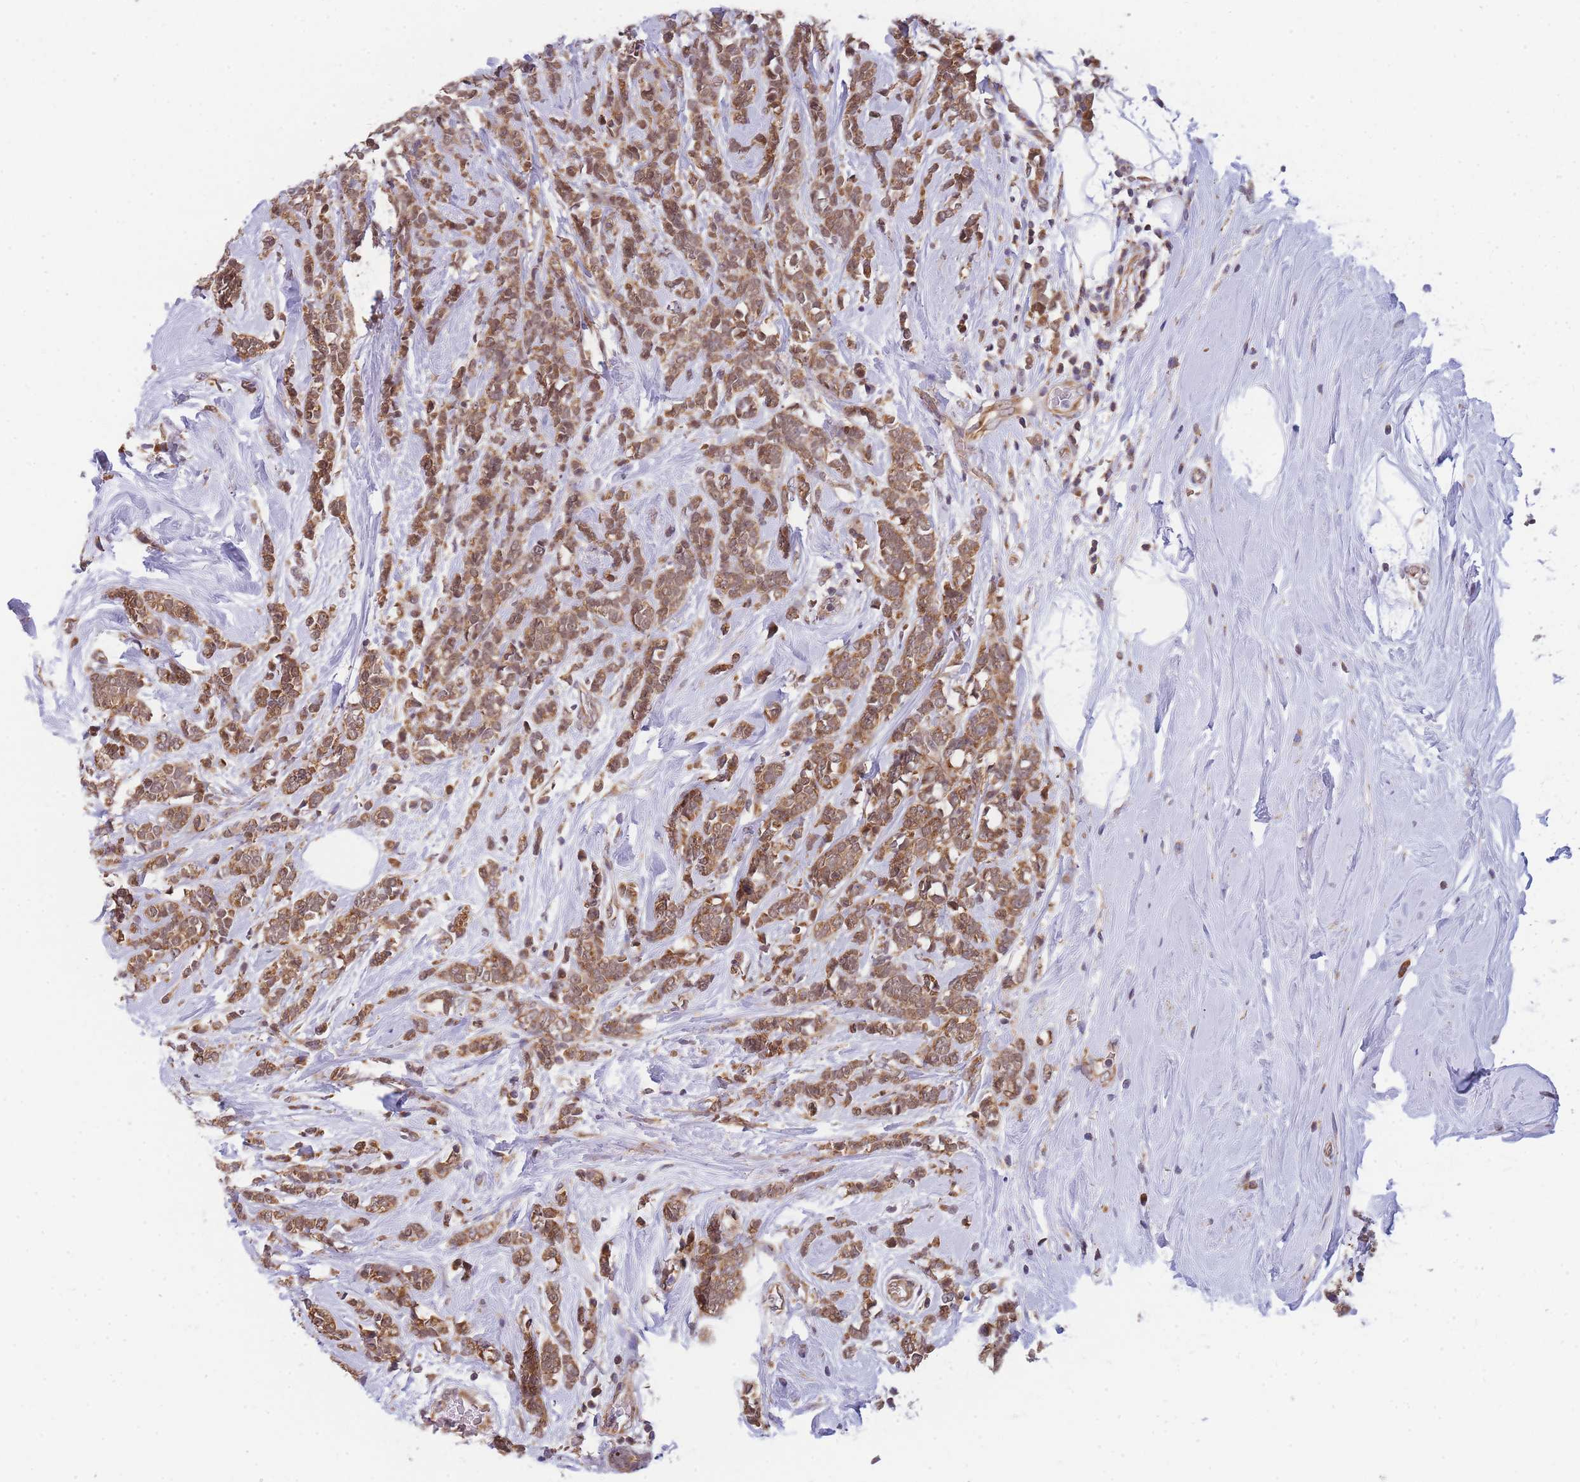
{"staining": {"intensity": "moderate", "quantity": ">75%", "location": "cytoplasmic/membranous,nuclear"}, "tissue": "breast cancer", "cell_type": "Tumor cells", "image_type": "cancer", "snomed": [{"axis": "morphology", "description": "Lobular carcinoma"}, {"axis": "topography", "description": "Breast"}], "caption": "A photomicrograph showing moderate cytoplasmic/membranous and nuclear staining in about >75% of tumor cells in breast cancer (lobular carcinoma), as visualized by brown immunohistochemical staining.", "gene": "MRPL23", "patient": {"sex": "female", "age": 58}}